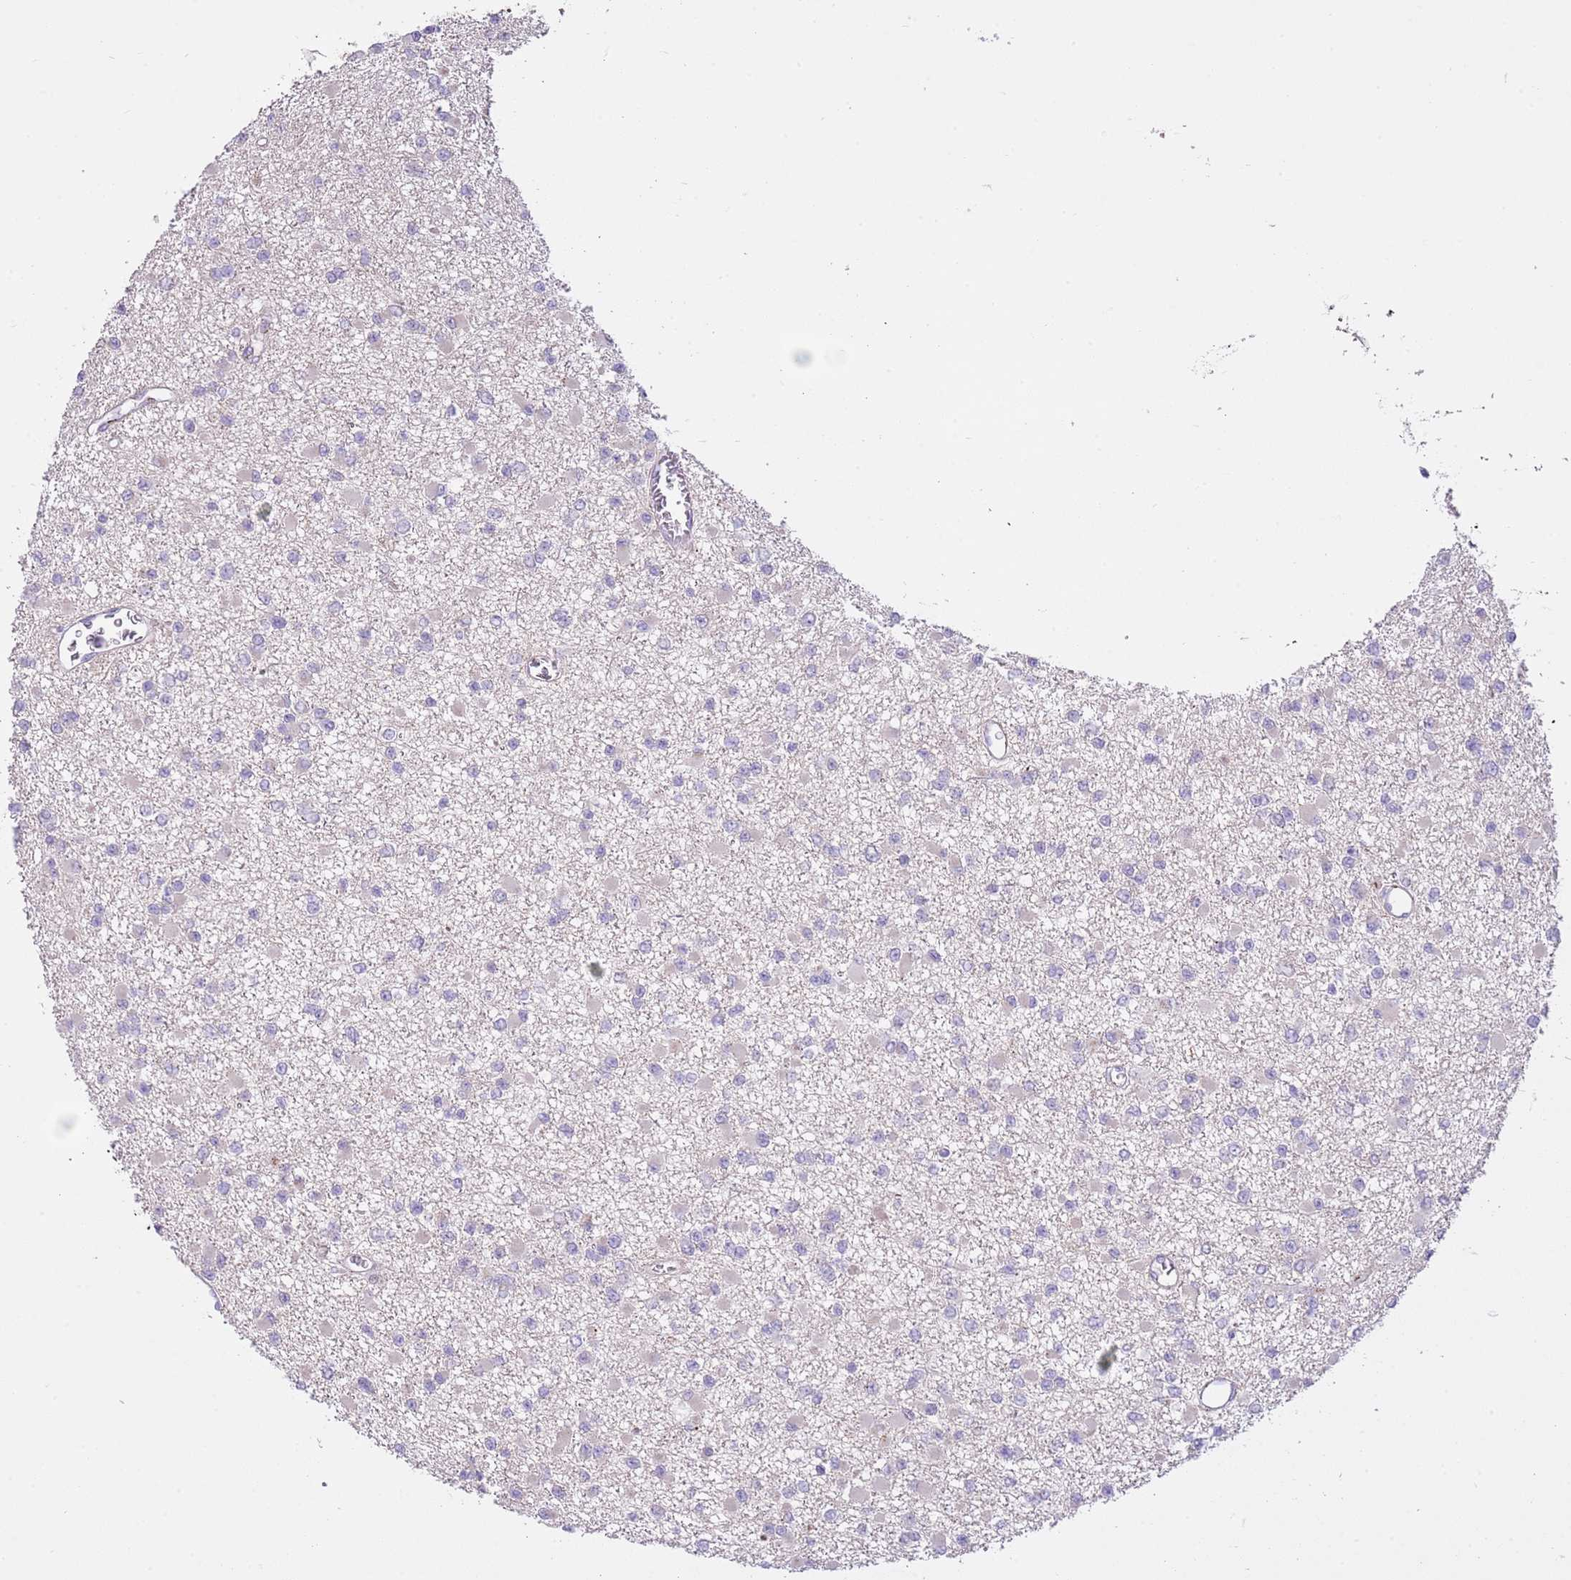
{"staining": {"intensity": "negative", "quantity": "none", "location": "none"}, "tissue": "glioma", "cell_type": "Tumor cells", "image_type": "cancer", "snomed": [{"axis": "morphology", "description": "Glioma, malignant, Low grade"}, {"axis": "topography", "description": "Brain"}], "caption": "A photomicrograph of human glioma is negative for staining in tumor cells.", "gene": "FBRSL1", "patient": {"sex": "female", "age": 22}}